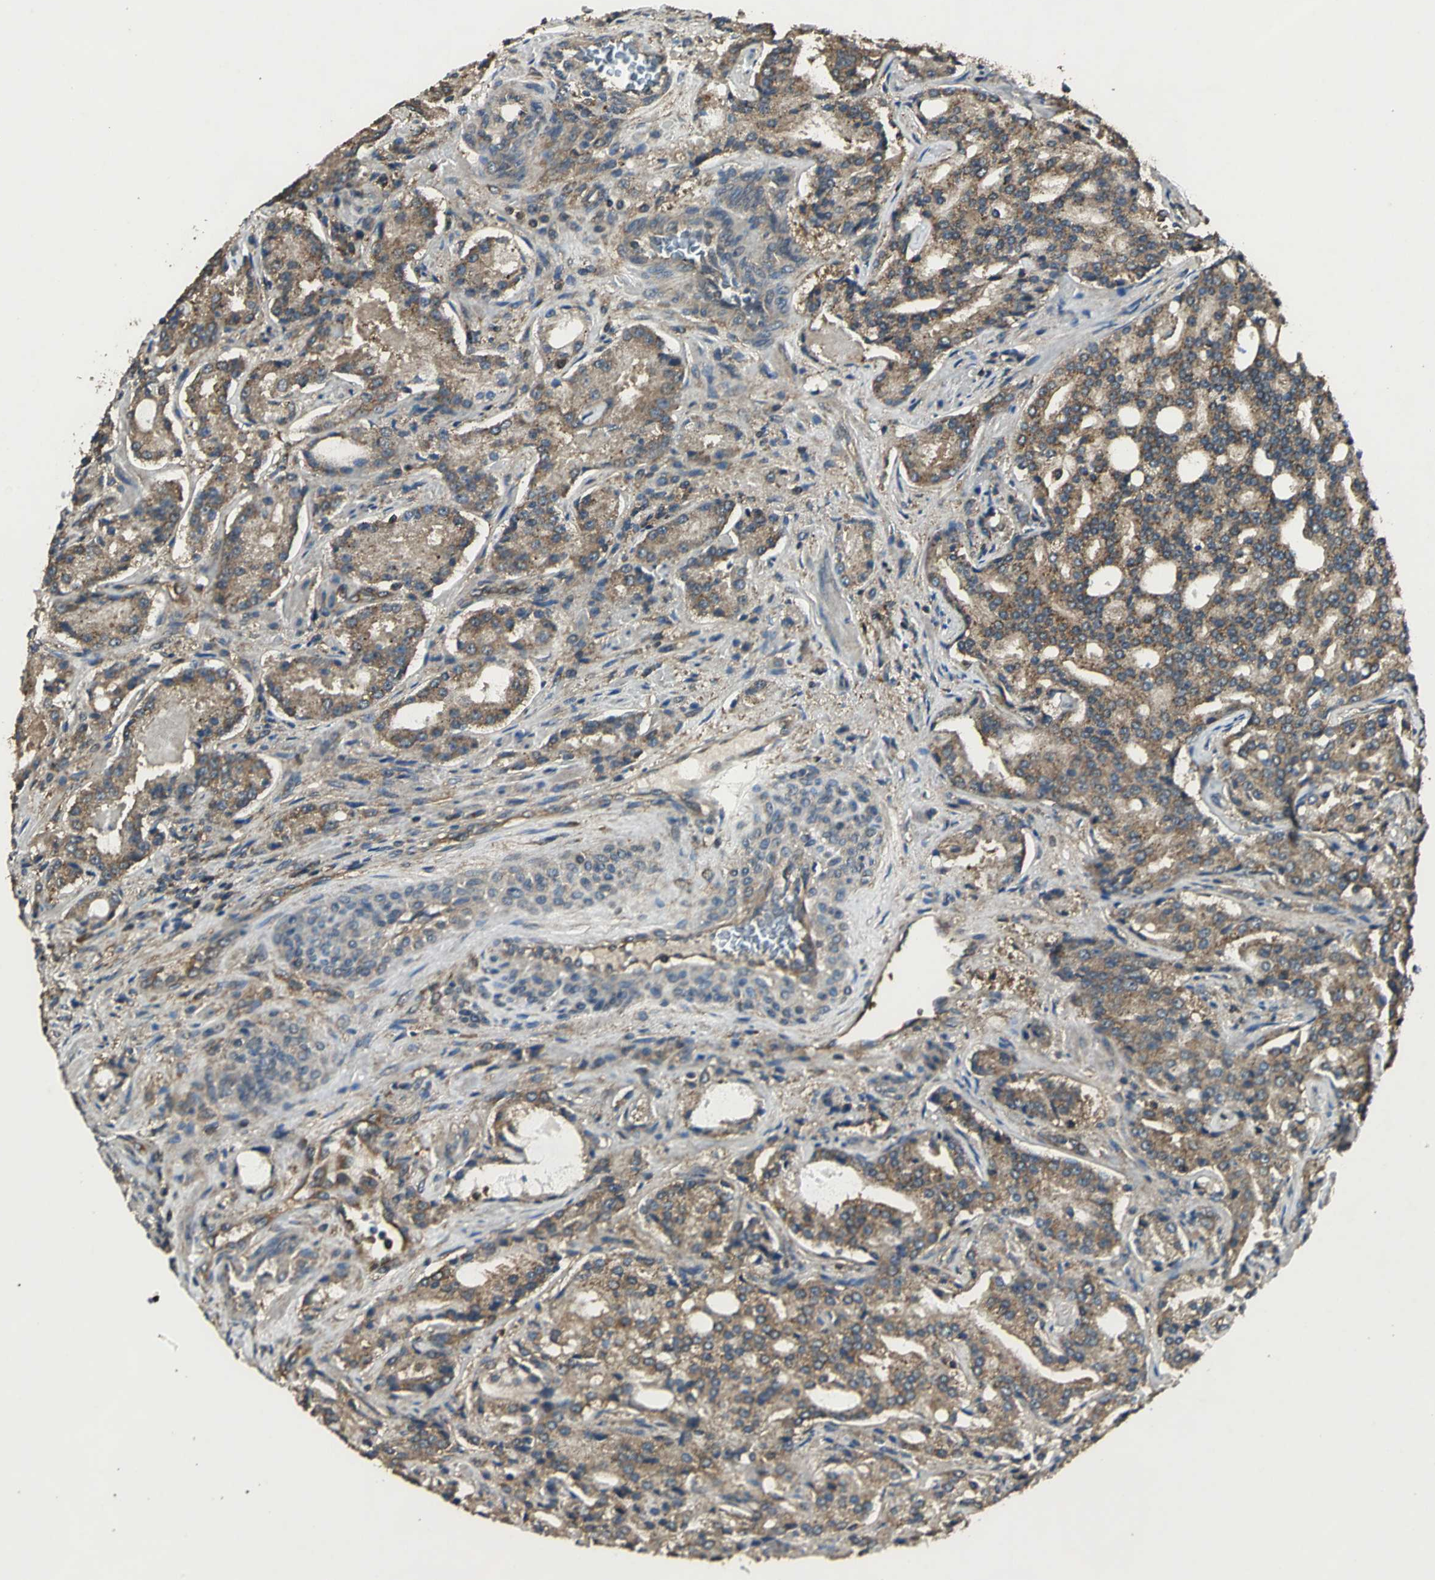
{"staining": {"intensity": "moderate", "quantity": ">75%", "location": "cytoplasmic/membranous"}, "tissue": "prostate cancer", "cell_type": "Tumor cells", "image_type": "cancer", "snomed": [{"axis": "morphology", "description": "Adenocarcinoma, High grade"}, {"axis": "topography", "description": "Prostate"}], "caption": "A medium amount of moderate cytoplasmic/membranous expression is identified in approximately >75% of tumor cells in prostate cancer tissue. (DAB = brown stain, brightfield microscopy at high magnification).", "gene": "IRF3", "patient": {"sex": "male", "age": 72}}